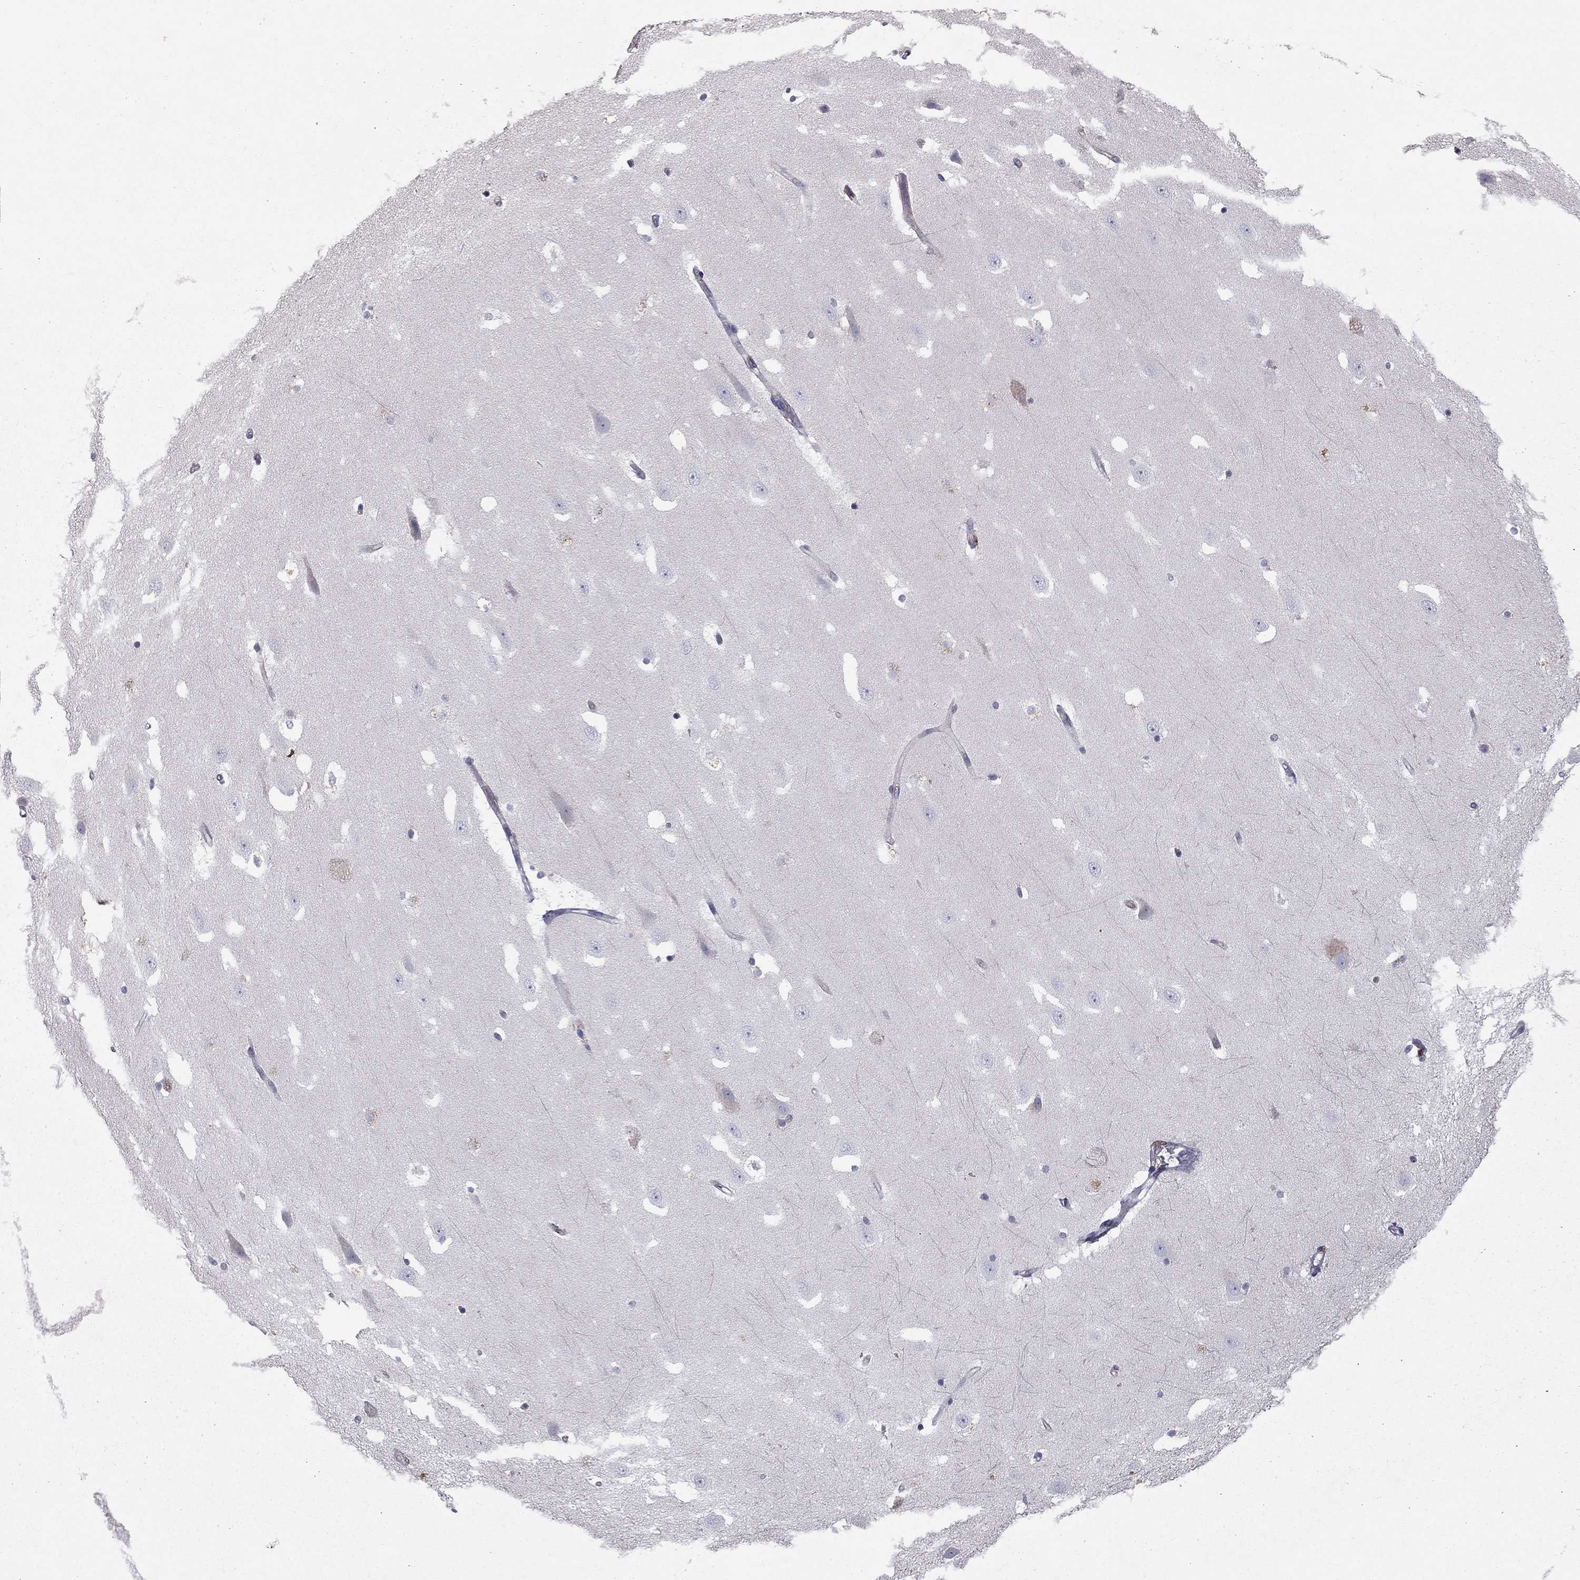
{"staining": {"intensity": "negative", "quantity": "none", "location": "none"}, "tissue": "hippocampus", "cell_type": "Glial cells", "image_type": "normal", "snomed": [{"axis": "morphology", "description": "Normal tissue, NOS"}, {"axis": "topography", "description": "Hippocampus"}], "caption": "High magnification brightfield microscopy of benign hippocampus stained with DAB (brown) and counterstained with hematoxylin (blue): glial cells show no significant positivity. The staining is performed using DAB brown chromogen with nuclei counter-stained in using hematoxylin.", "gene": "YIF1A", "patient": {"sex": "male", "age": 49}}